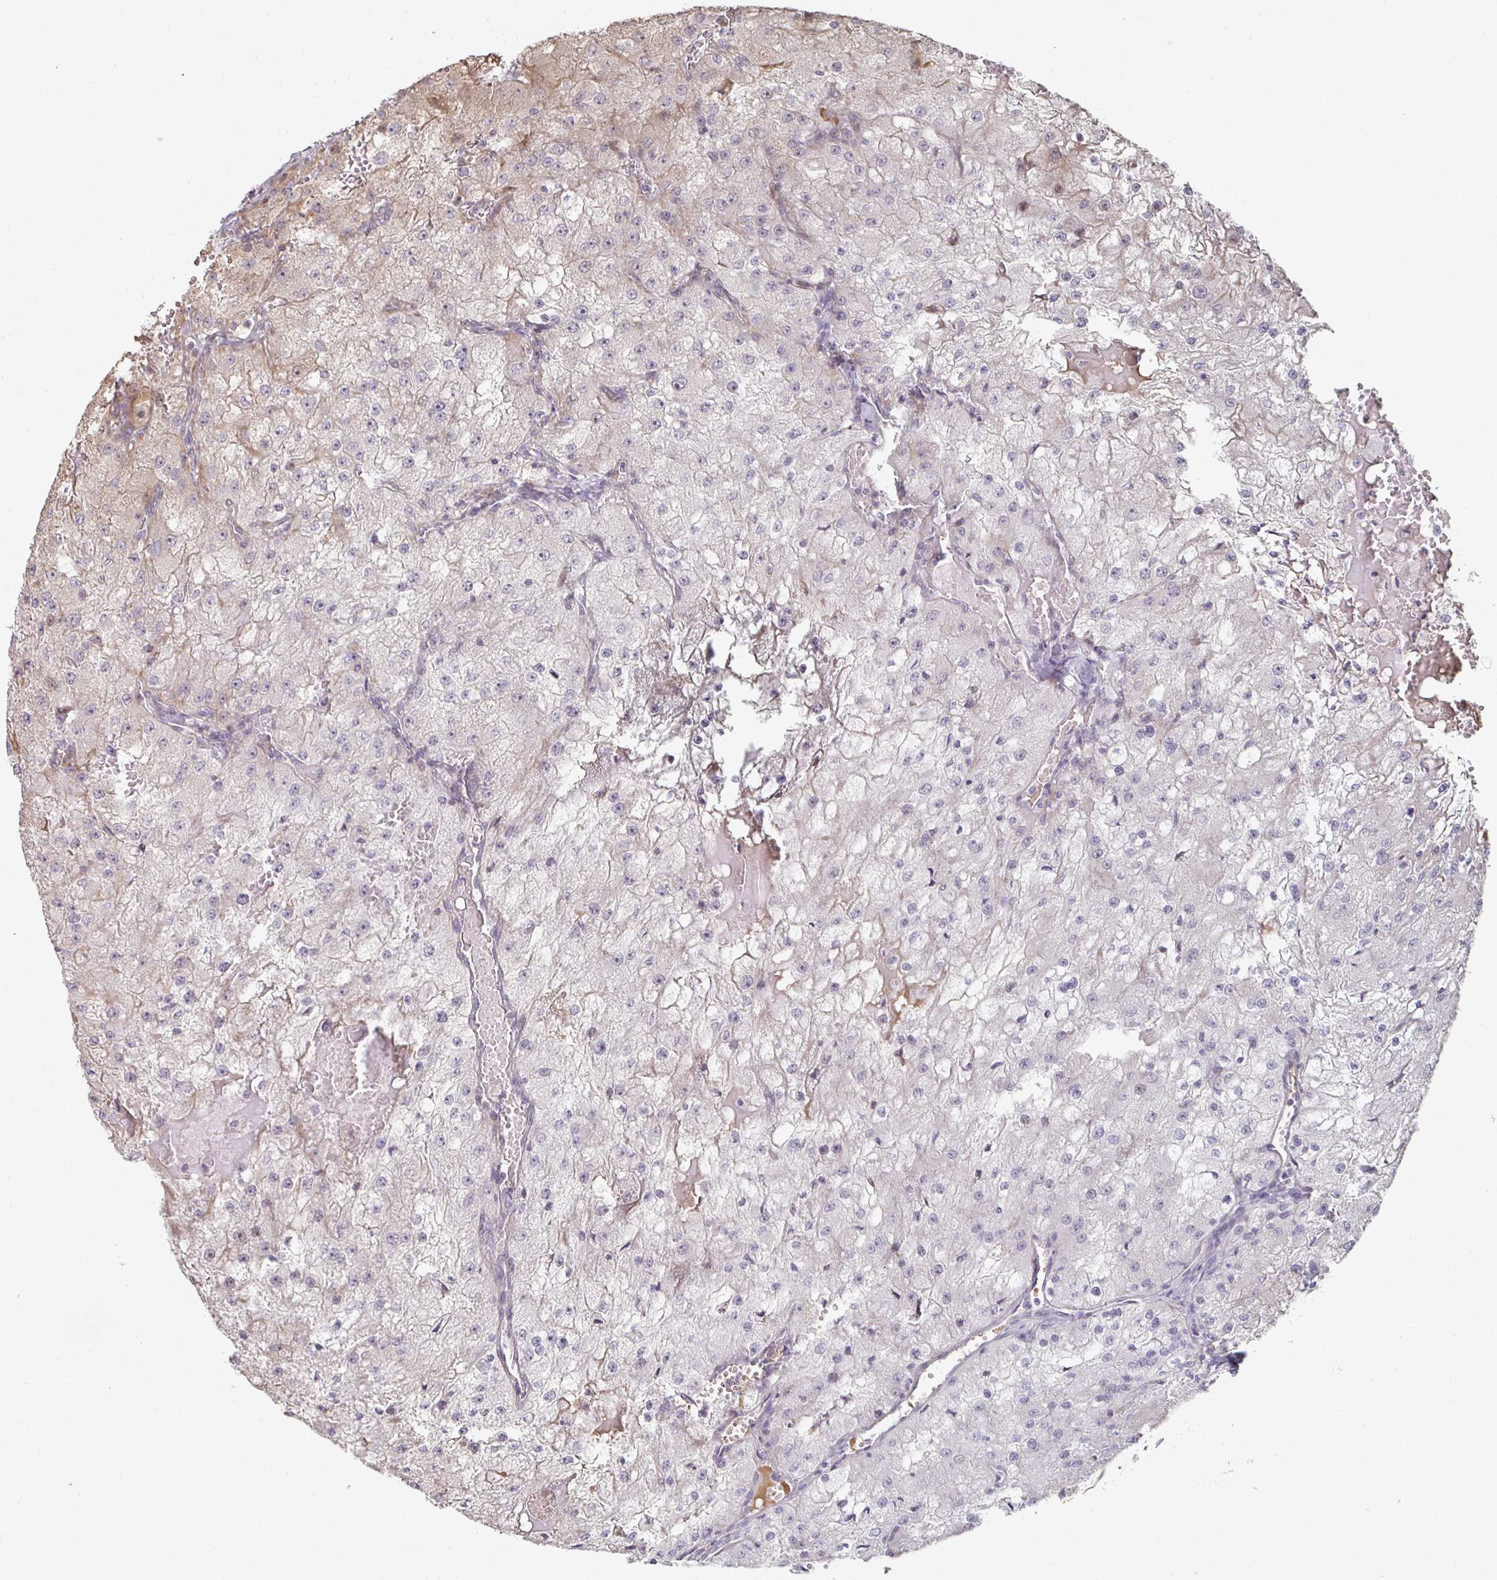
{"staining": {"intensity": "weak", "quantity": "<25%", "location": "cytoplasmic/membranous"}, "tissue": "renal cancer", "cell_type": "Tumor cells", "image_type": "cancer", "snomed": [{"axis": "morphology", "description": "Adenocarcinoma, NOS"}, {"axis": "topography", "description": "Kidney"}], "caption": "Tumor cells are negative for brown protein staining in renal adenocarcinoma.", "gene": "A1CF", "patient": {"sex": "female", "age": 74}}